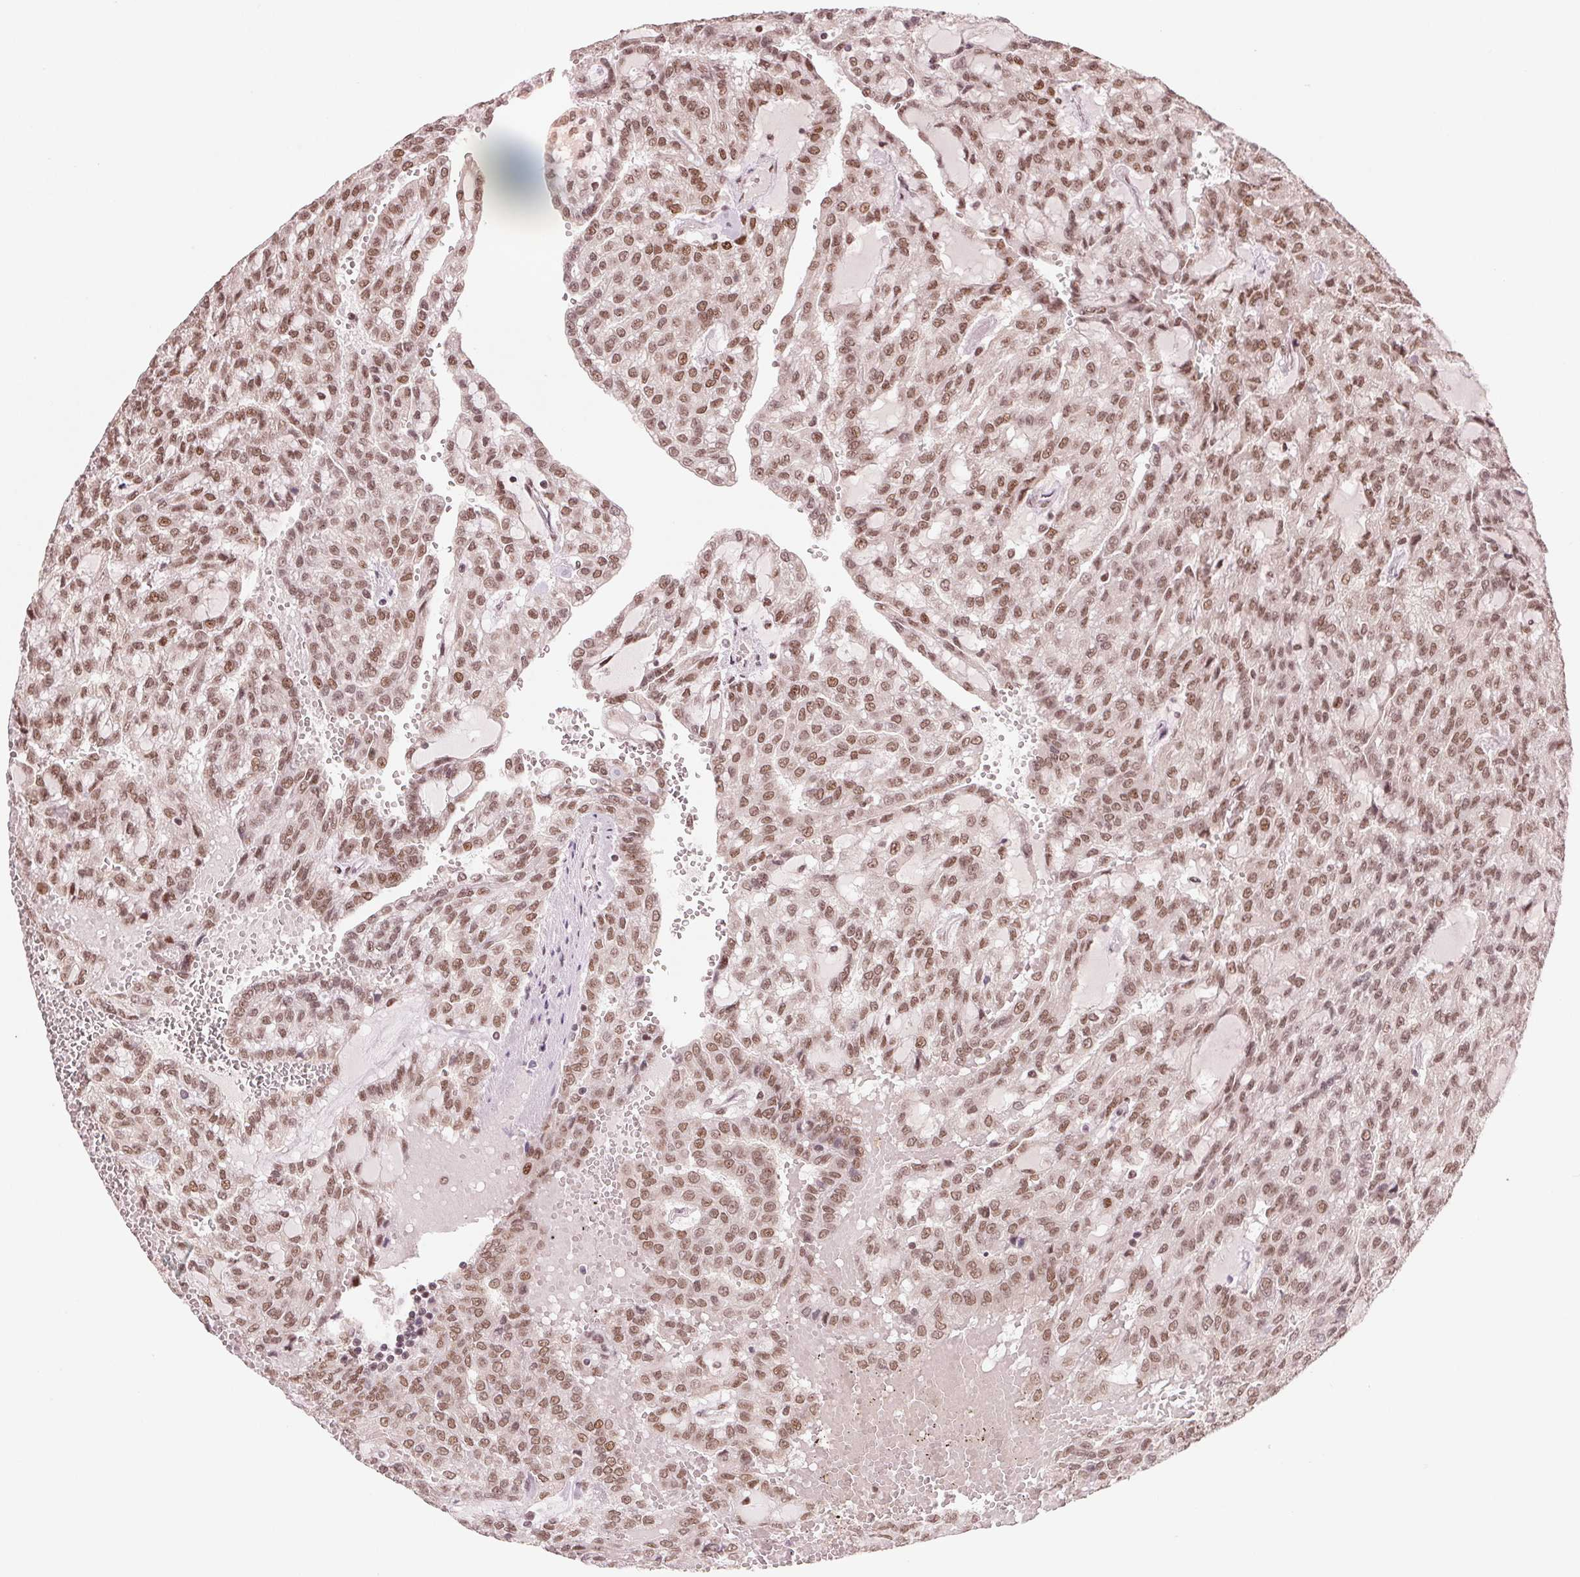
{"staining": {"intensity": "moderate", "quantity": ">75%", "location": "nuclear"}, "tissue": "renal cancer", "cell_type": "Tumor cells", "image_type": "cancer", "snomed": [{"axis": "morphology", "description": "Adenocarcinoma, NOS"}, {"axis": "topography", "description": "Kidney"}], "caption": "Protein analysis of adenocarcinoma (renal) tissue demonstrates moderate nuclear staining in about >75% of tumor cells.", "gene": "TTLL9", "patient": {"sex": "male", "age": 63}}